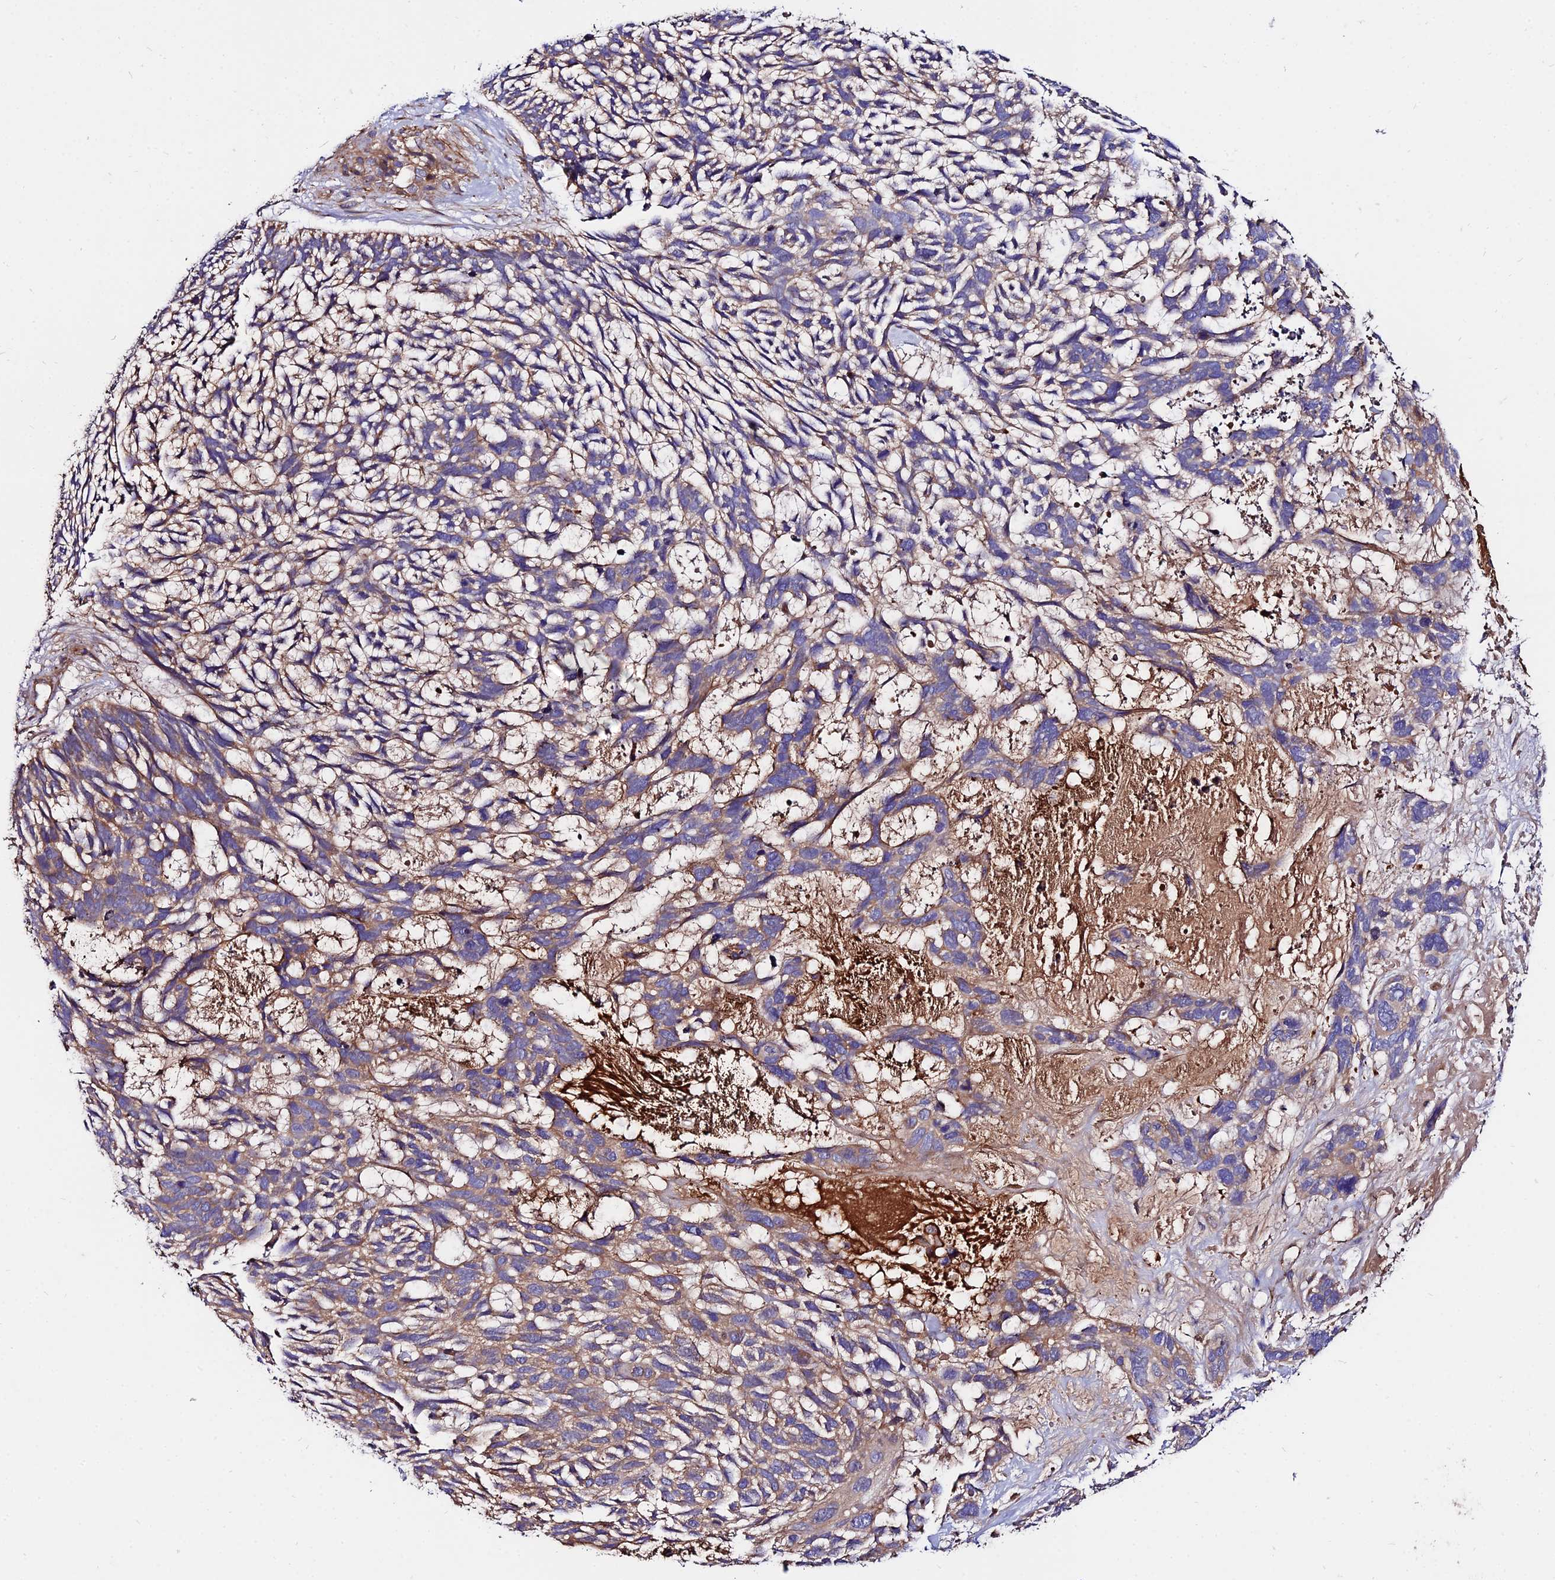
{"staining": {"intensity": "weak", "quantity": "25%-75%", "location": "cytoplasmic/membranous"}, "tissue": "skin cancer", "cell_type": "Tumor cells", "image_type": "cancer", "snomed": [{"axis": "morphology", "description": "Basal cell carcinoma"}, {"axis": "topography", "description": "Skin"}], "caption": "Human skin basal cell carcinoma stained with a brown dye shows weak cytoplasmic/membranous positive staining in approximately 25%-75% of tumor cells.", "gene": "PYM1", "patient": {"sex": "male", "age": 88}}